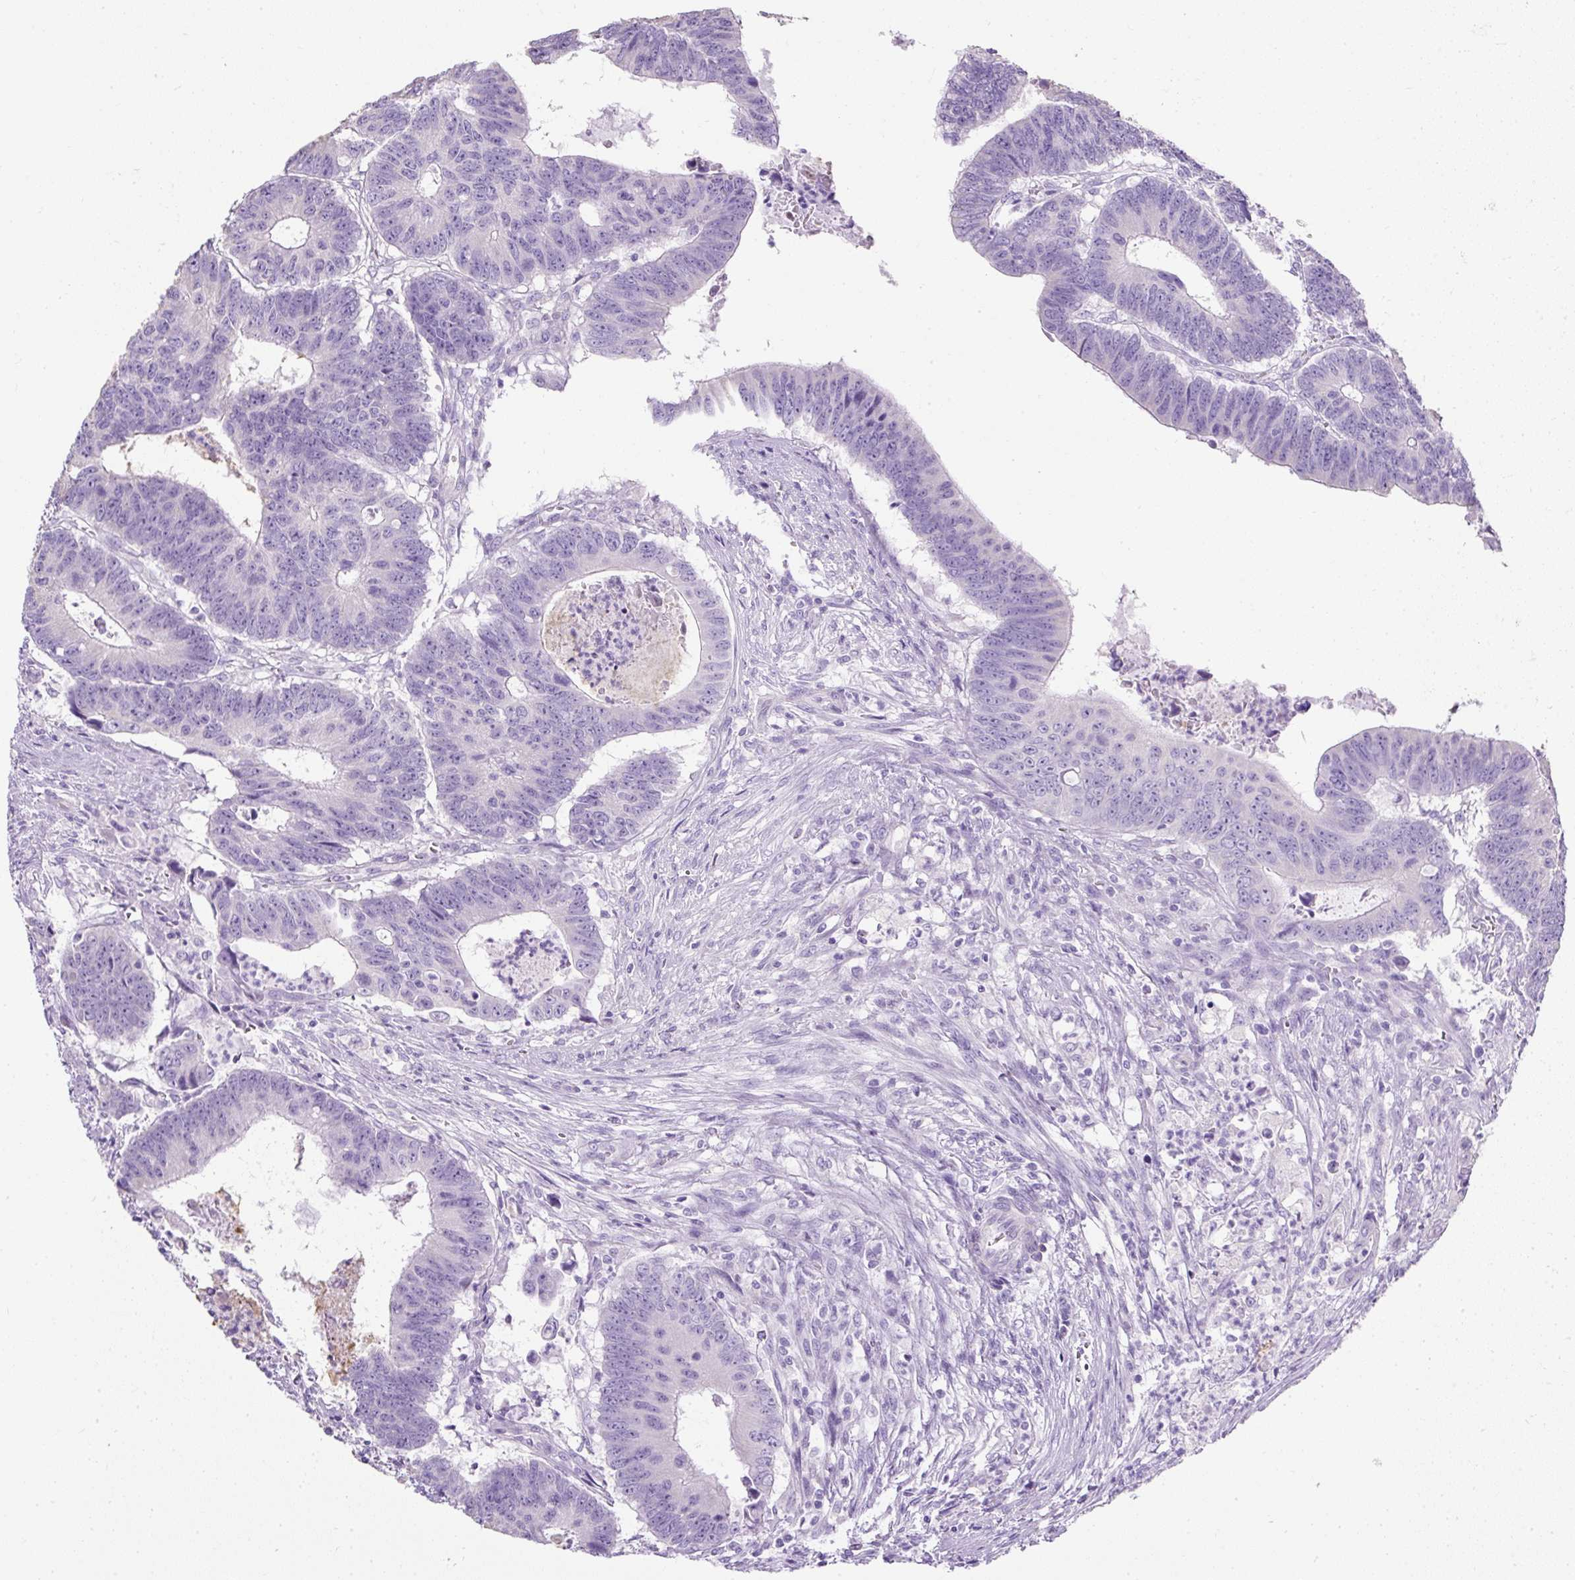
{"staining": {"intensity": "negative", "quantity": "none", "location": "none"}, "tissue": "colorectal cancer", "cell_type": "Tumor cells", "image_type": "cancer", "snomed": [{"axis": "morphology", "description": "Adenocarcinoma, NOS"}, {"axis": "topography", "description": "Colon"}], "caption": "The micrograph displays no staining of tumor cells in colorectal cancer. (DAB (3,3'-diaminobenzidine) IHC with hematoxylin counter stain).", "gene": "C2CD4C", "patient": {"sex": "male", "age": 62}}